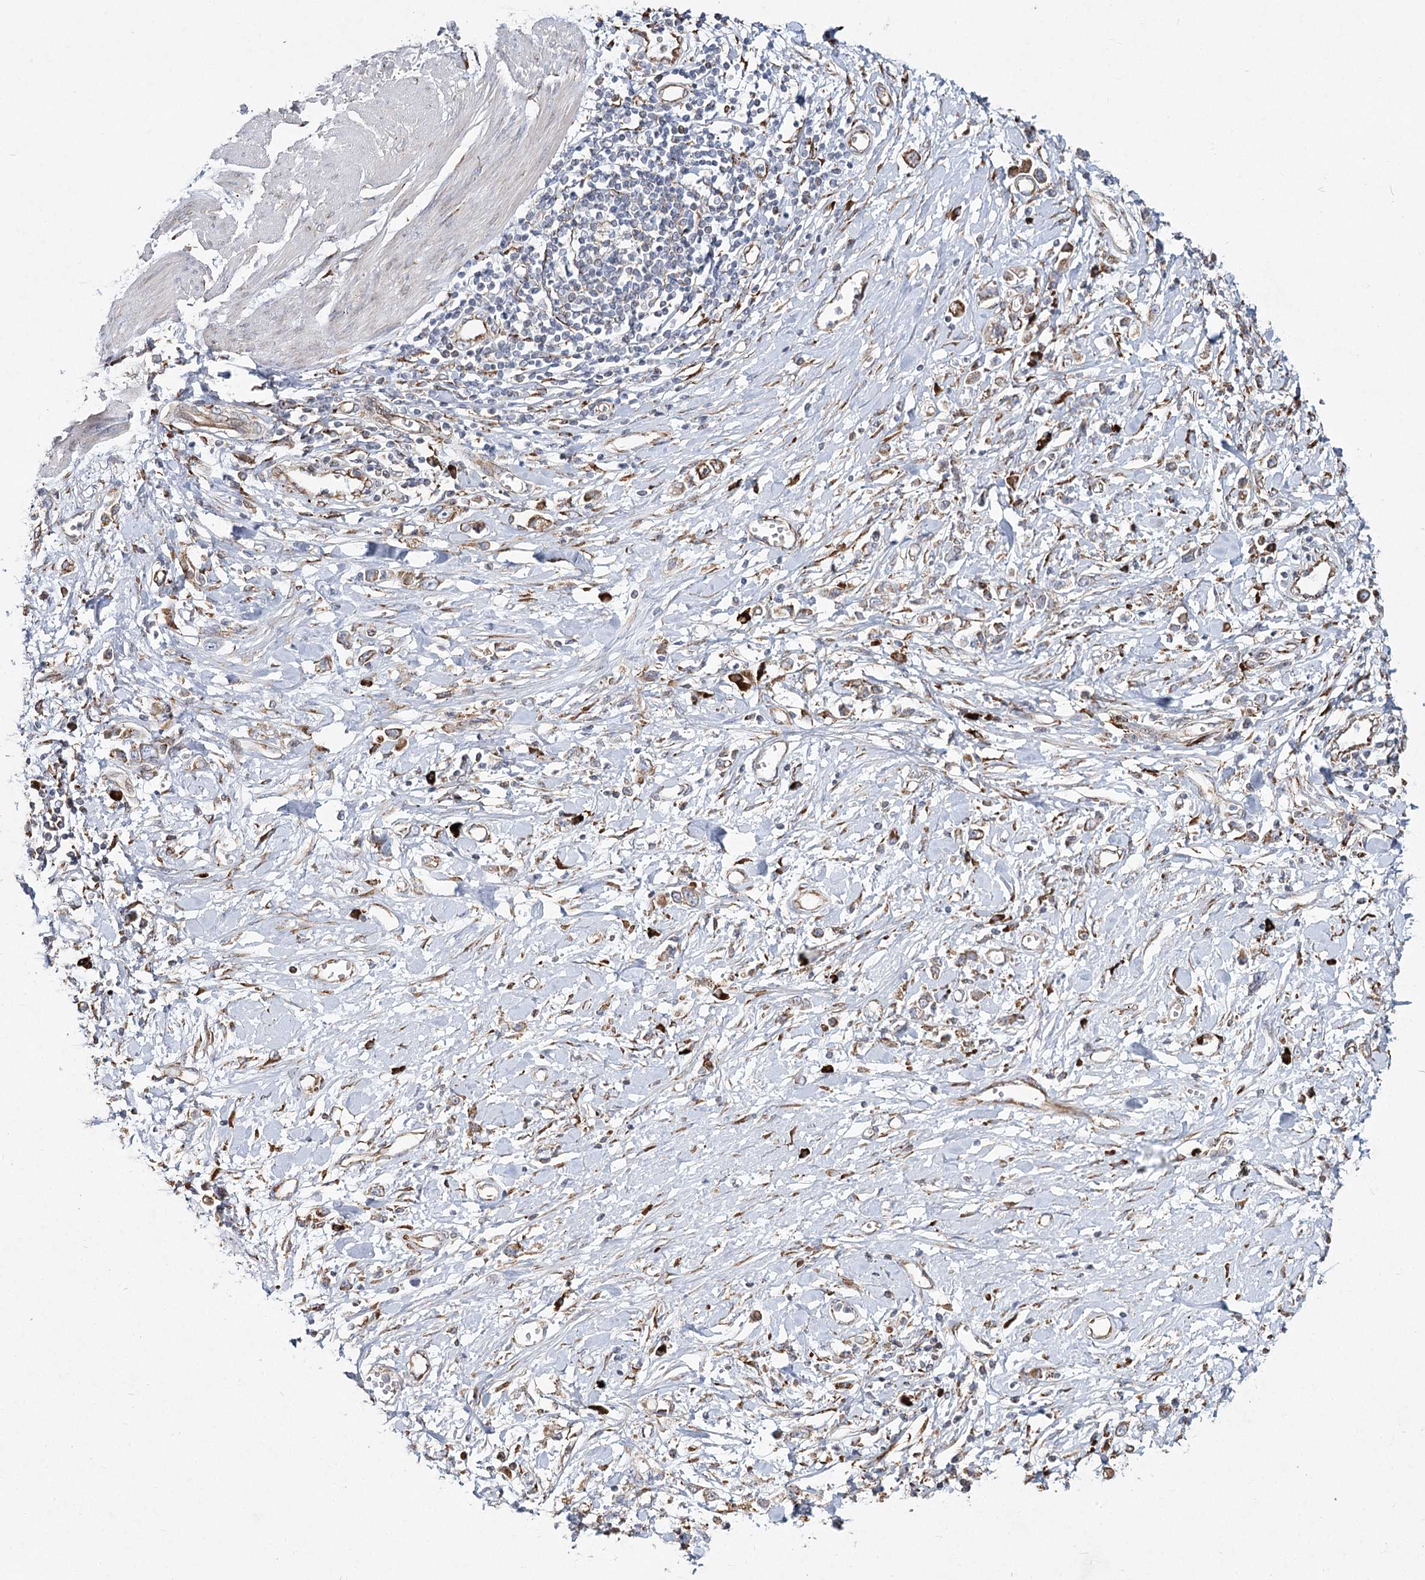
{"staining": {"intensity": "weak", "quantity": "25%-75%", "location": "cytoplasmic/membranous"}, "tissue": "stomach cancer", "cell_type": "Tumor cells", "image_type": "cancer", "snomed": [{"axis": "morphology", "description": "Adenocarcinoma, NOS"}, {"axis": "topography", "description": "Stomach"}], "caption": "There is low levels of weak cytoplasmic/membranous expression in tumor cells of stomach cancer (adenocarcinoma), as demonstrated by immunohistochemical staining (brown color).", "gene": "NHLRC2", "patient": {"sex": "female", "age": 76}}